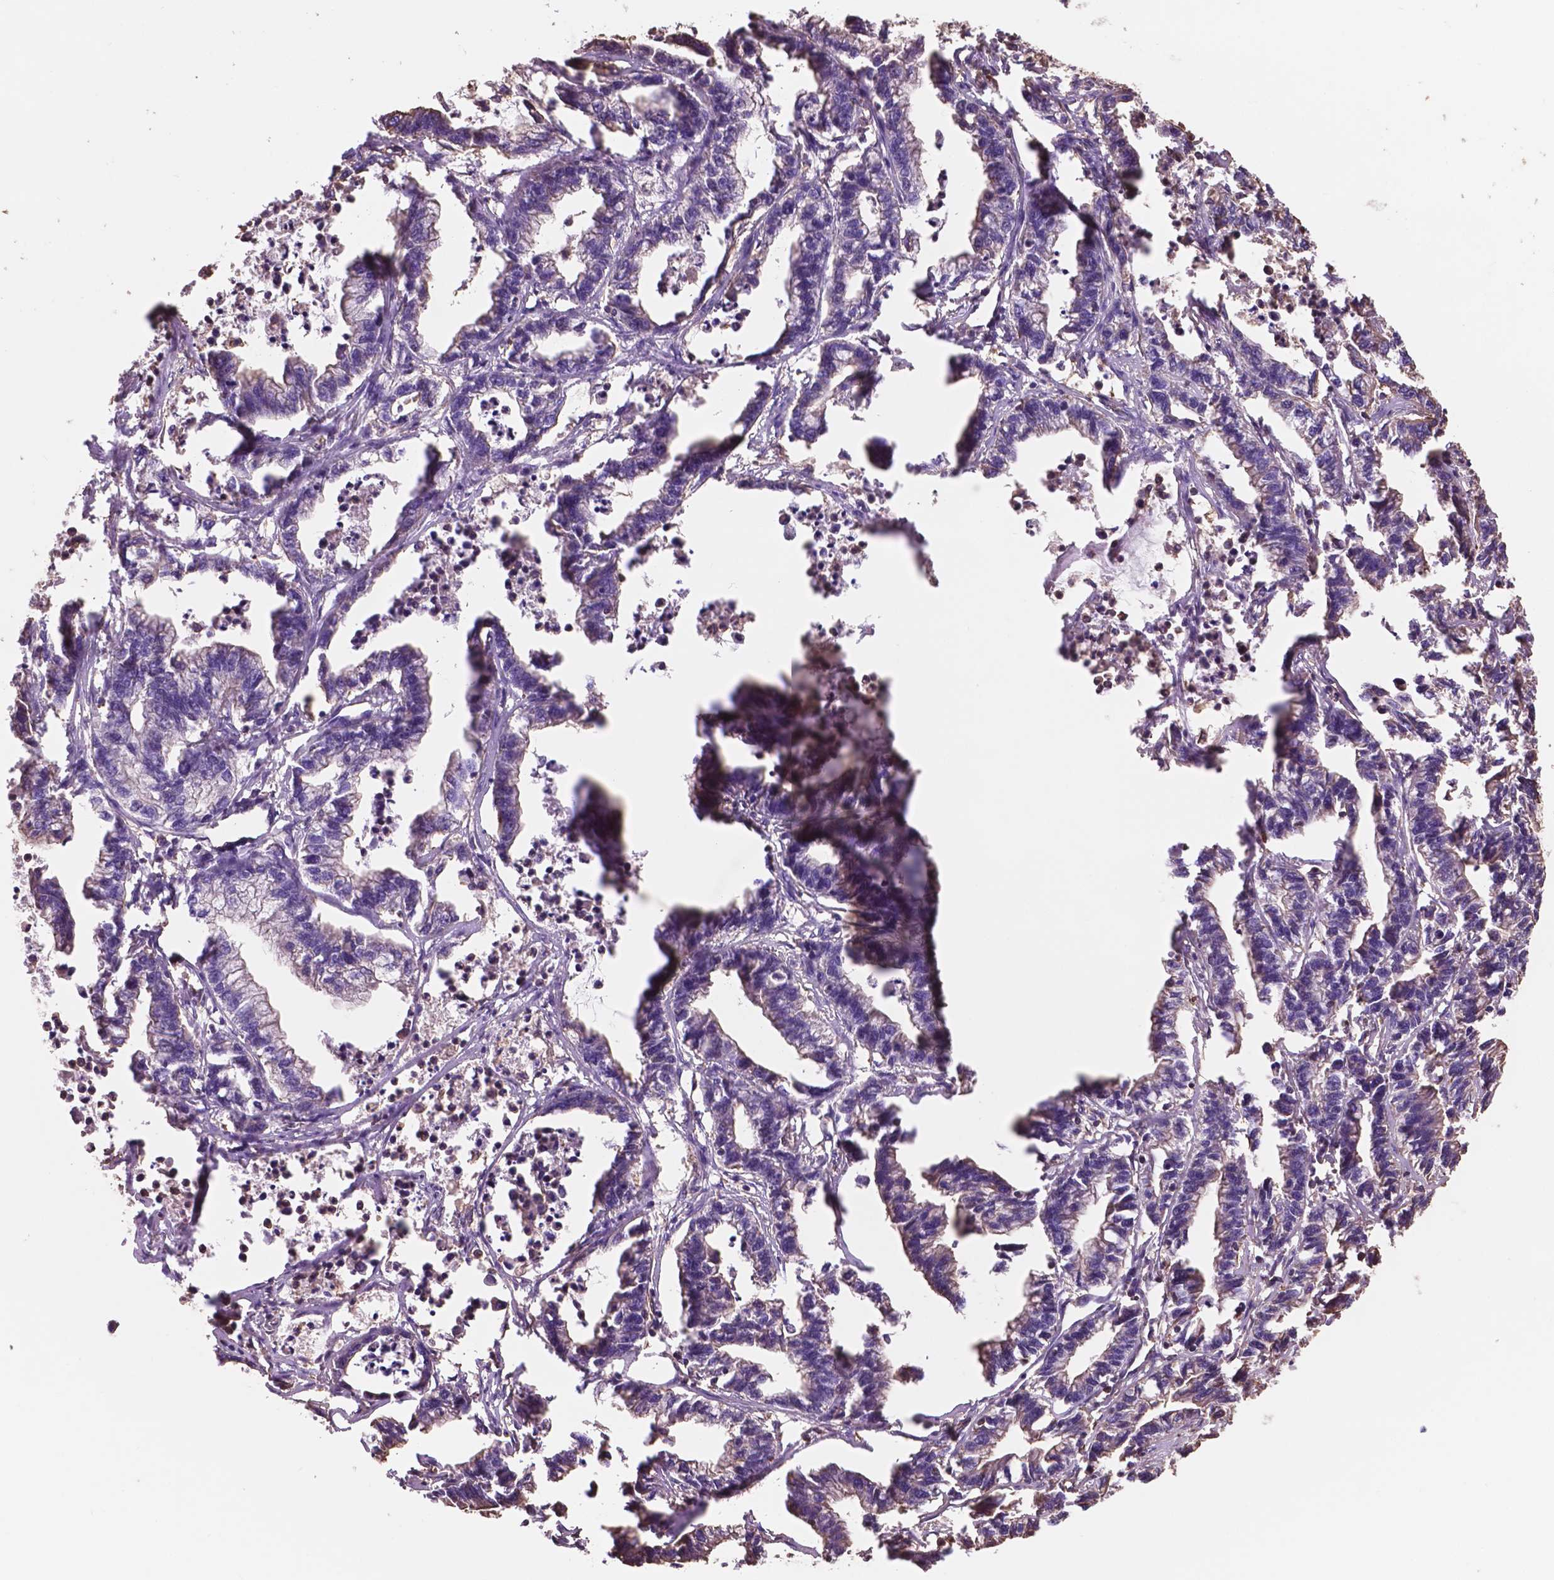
{"staining": {"intensity": "negative", "quantity": "none", "location": "none"}, "tissue": "stomach cancer", "cell_type": "Tumor cells", "image_type": "cancer", "snomed": [{"axis": "morphology", "description": "Adenocarcinoma, NOS"}, {"axis": "topography", "description": "Stomach"}], "caption": "Histopathology image shows no significant protein expression in tumor cells of stomach cancer.", "gene": "NIPA2", "patient": {"sex": "male", "age": 83}}